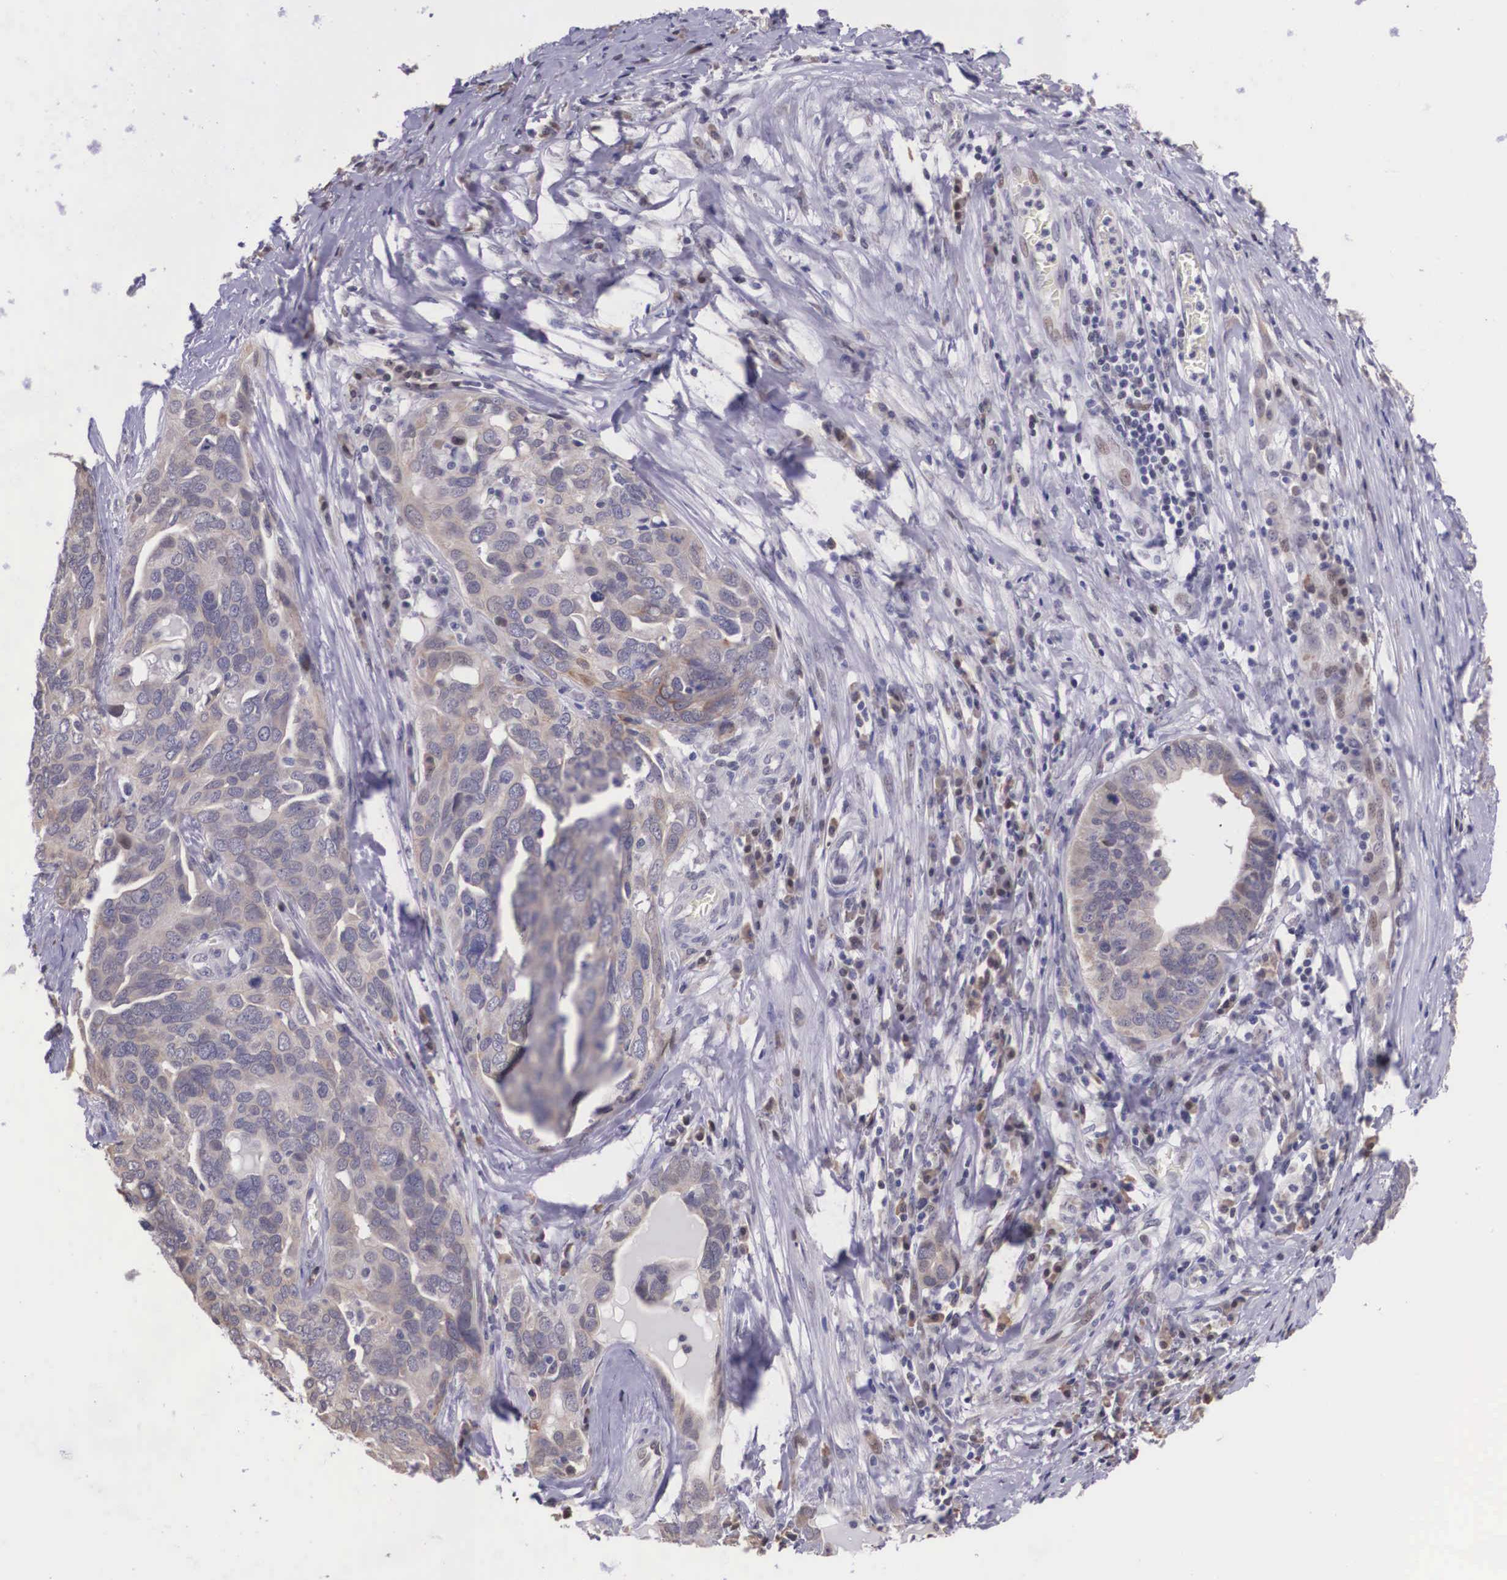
{"staining": {"intensity": "weak", "quantity": "<25%", "location": "cytoplasmic/membranous"}, "tissue": "ovarian cancer", "cell_type": "Tumor cells", "image_type": "cancer", "snomed": [{"axis": "morphology", "description": "Cystadenocarcinoma, serous, NOS"}, {"axis": "topography", "description": "Ovary"}], "caption": "Immunohistochemistry (IHC) of human serous cystadenocarcinoma (ovarian) demonstrates no positivity in tumor cells.", "gene": "SLC25A21", "patient": {"sex": "female", "age": 64}}